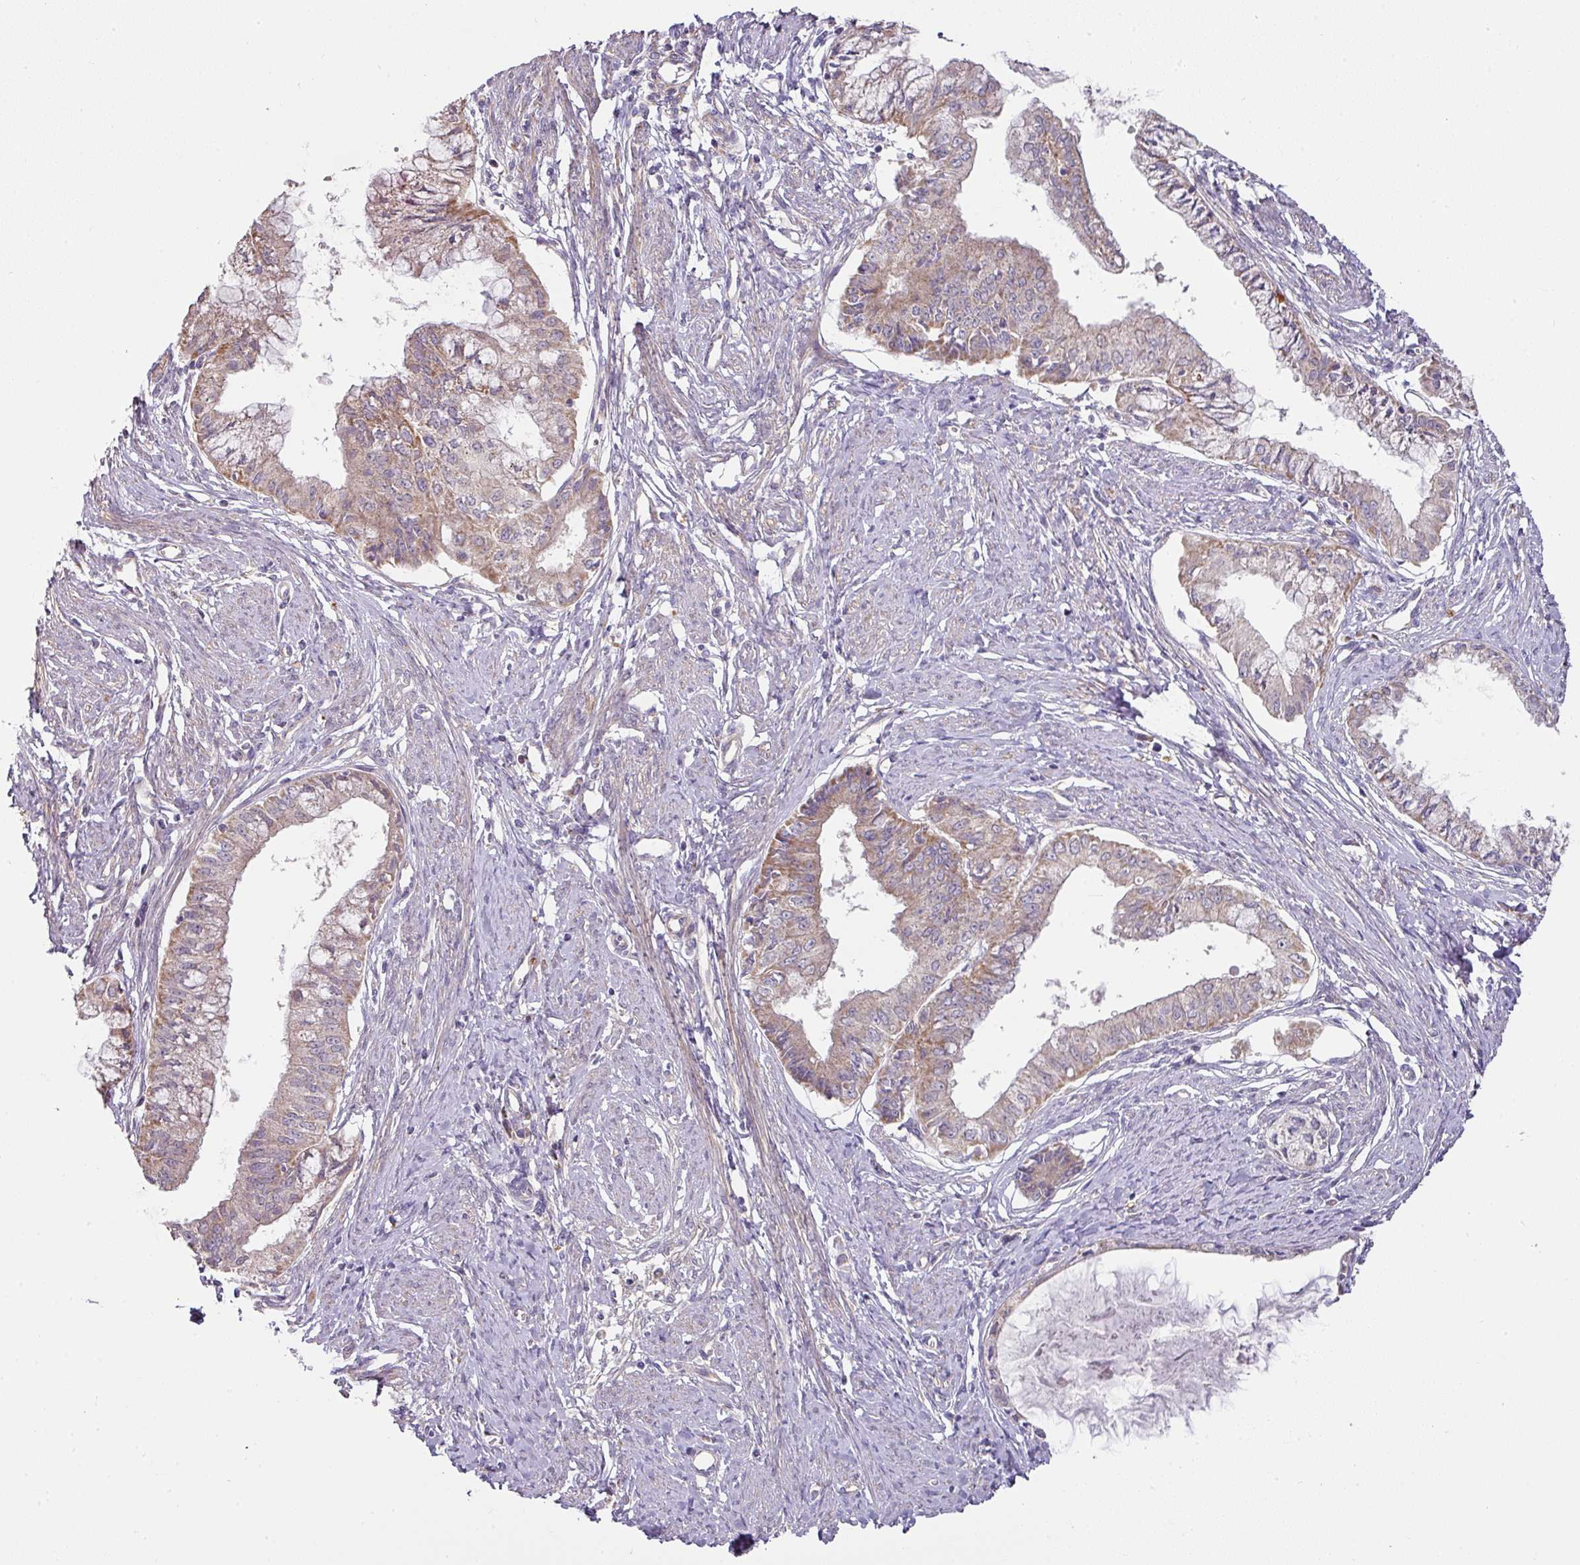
{"staining": {"intensity": "weak", "quantity": "25%-75%", "location": "cytoplasmic/membranous"}, "tissue": "endometrial cancer", "cell_type": "Tumor cells", "image_type": "cancer", "snomed": [{"axis": "morphology", "description": "Adenocarcinoma, NOS"}, {"axis": "topography", "description": "Endometrium"}], "caption": "Endometrial adenocarcinoma stained with immunohistochemistry (IHC) reveals weak cytoplasmic/membranous positivity in approximately 25%-75% of tumor cells. The protein is shown in brown color, while the nuclei are stained blue.", "gene": "STK35", "patient": {"sex": "female", "age": 76}}